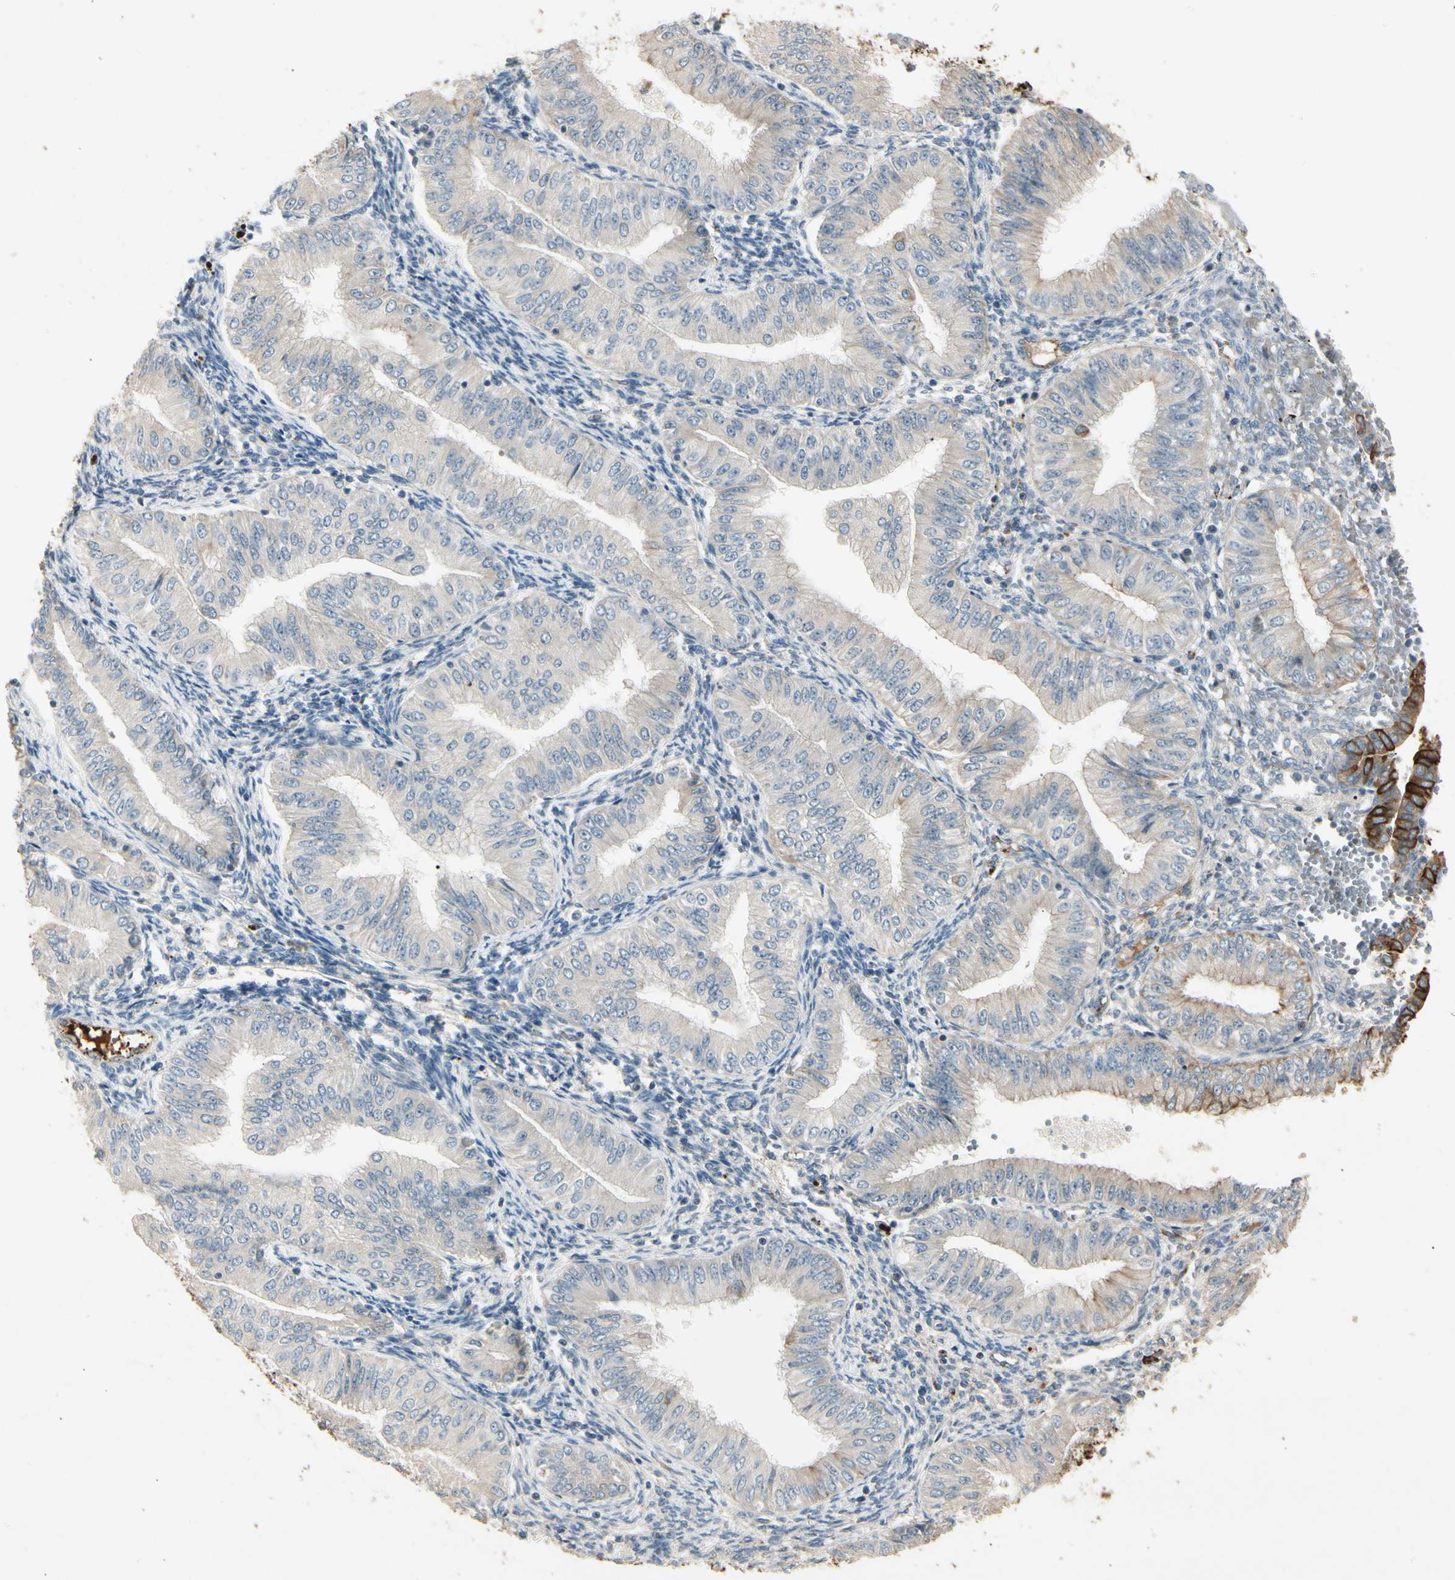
{"staining": {"intensity": "moderate", "quantity": "<25%", "location": "cytoplasmic/membranous"}, "tissue": "endometrial cancer", "cell_type": "Tumor cells", "image_type": "cancer", "snomed": [{"axis": "morphology", "description": "Normal tissue, NOS"}, {"axis": "morphology", "description": "Adenocarcinoma, NOS"}, {"axis": "topography", "description": "Endometrium"}], "caption": "Immunohistochemistry (IHC) staining of adenocarcinoma (endometrial), which demonstrates low levels of moderate cytoplasmic/membranous staining in about <25% of tumor cells indicating moderate cytoplasmic/membranous protein positivity. The staining was performed using DAB (3,3'-diaminobenzidine) (brown) for protein detection and nuclei were counterstained in hematoxylin (blue).", "gene": "SKIL", "patient": {"sex": "female", "age": 53}}